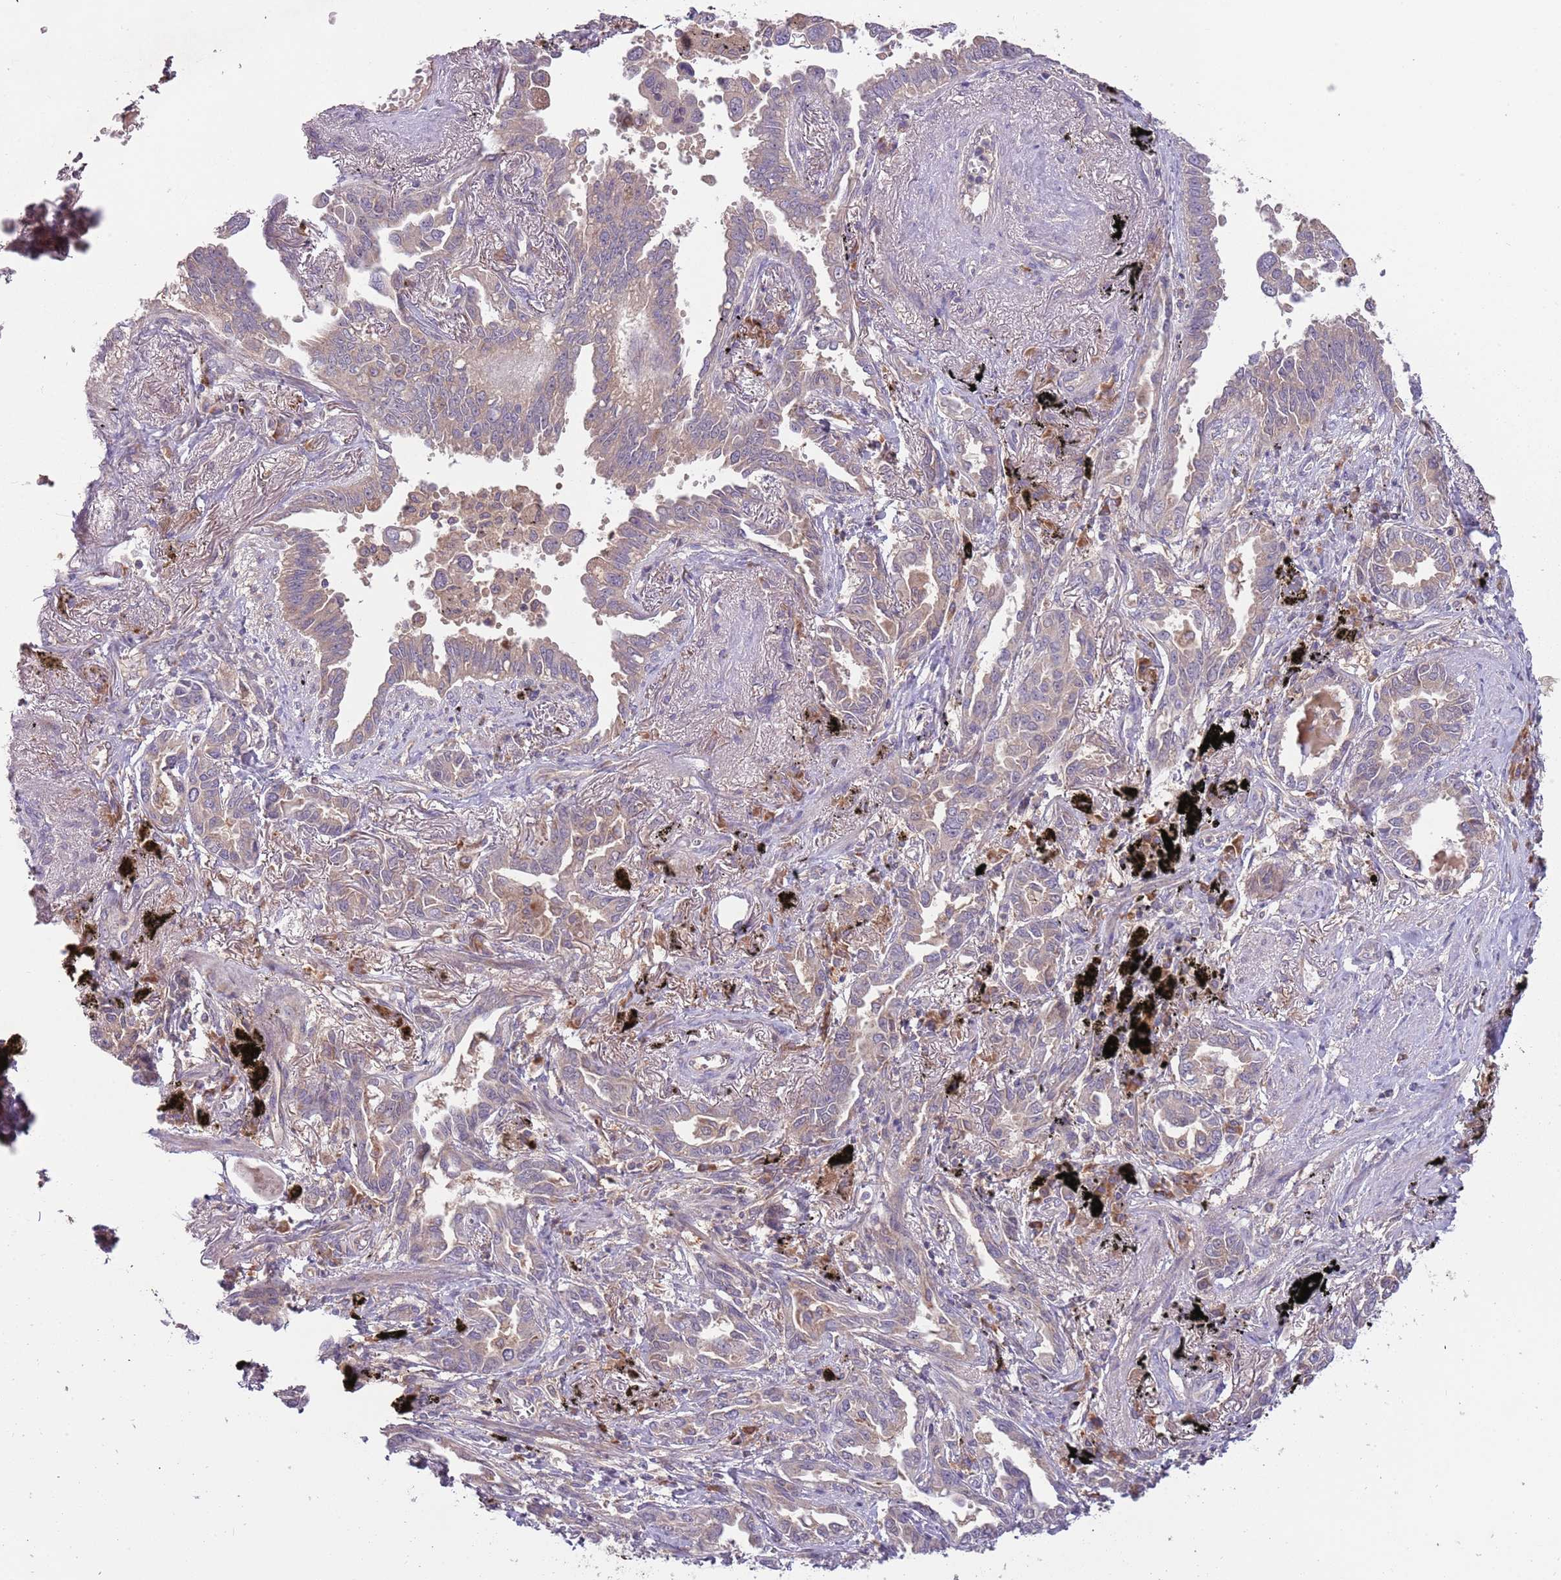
{"staining": {"intensity": "weak", "quantity": "25%-75%", "location": "cytoplasmic/membranous"}, "tissue": "lung cancer", "cell_type": "Tumor cells", "image_type": "cancer", "snomed": [{"axis": "morphology", "description": "Adenocarcinoma, NOS"}, {"axis": "topography", "description": "Lung"}], "caption": "About 25%-75% of tumor cells in lung cancer (adenocarcinoma) show weak cytoplasmic/membranous protein positivity as visualized by brown immunohistochemical staining.", "gene": "FECH", "patient": {"sex": "male", "age": 67}}